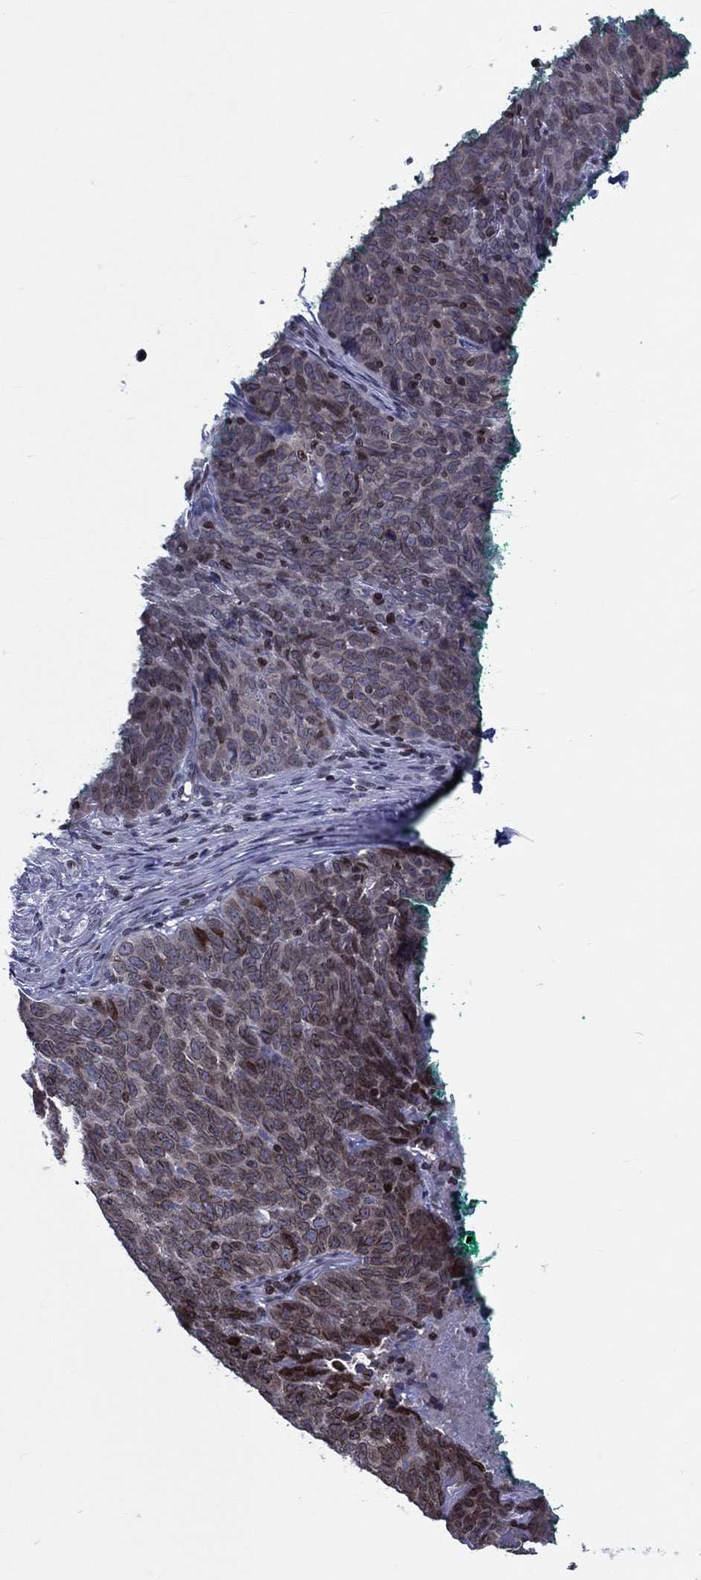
{"staining": {"intensity": "weak", "quantity": "25%-75%", "location": "cytoplasmic/membranous,nuclear"}, "tissue": "skin cancer", "cell_type": "Tumor cells", "image_type": "cancer", "snomed": [{"axis": "morphology", "description": "Squamous cell carcinoma, NOS"}, {"axis": "topography", "description": "Skin"}, {"axis": "topography", "description": "Anal"}], "caption": "Tumor cells demonstrate low levels of weak cytoplasmic/membranous and nuclear staining in about 25%-75% of cells in human skin cancer.", "gene": "DBF4B", "patient": {"sex": "female", "age": 51}}